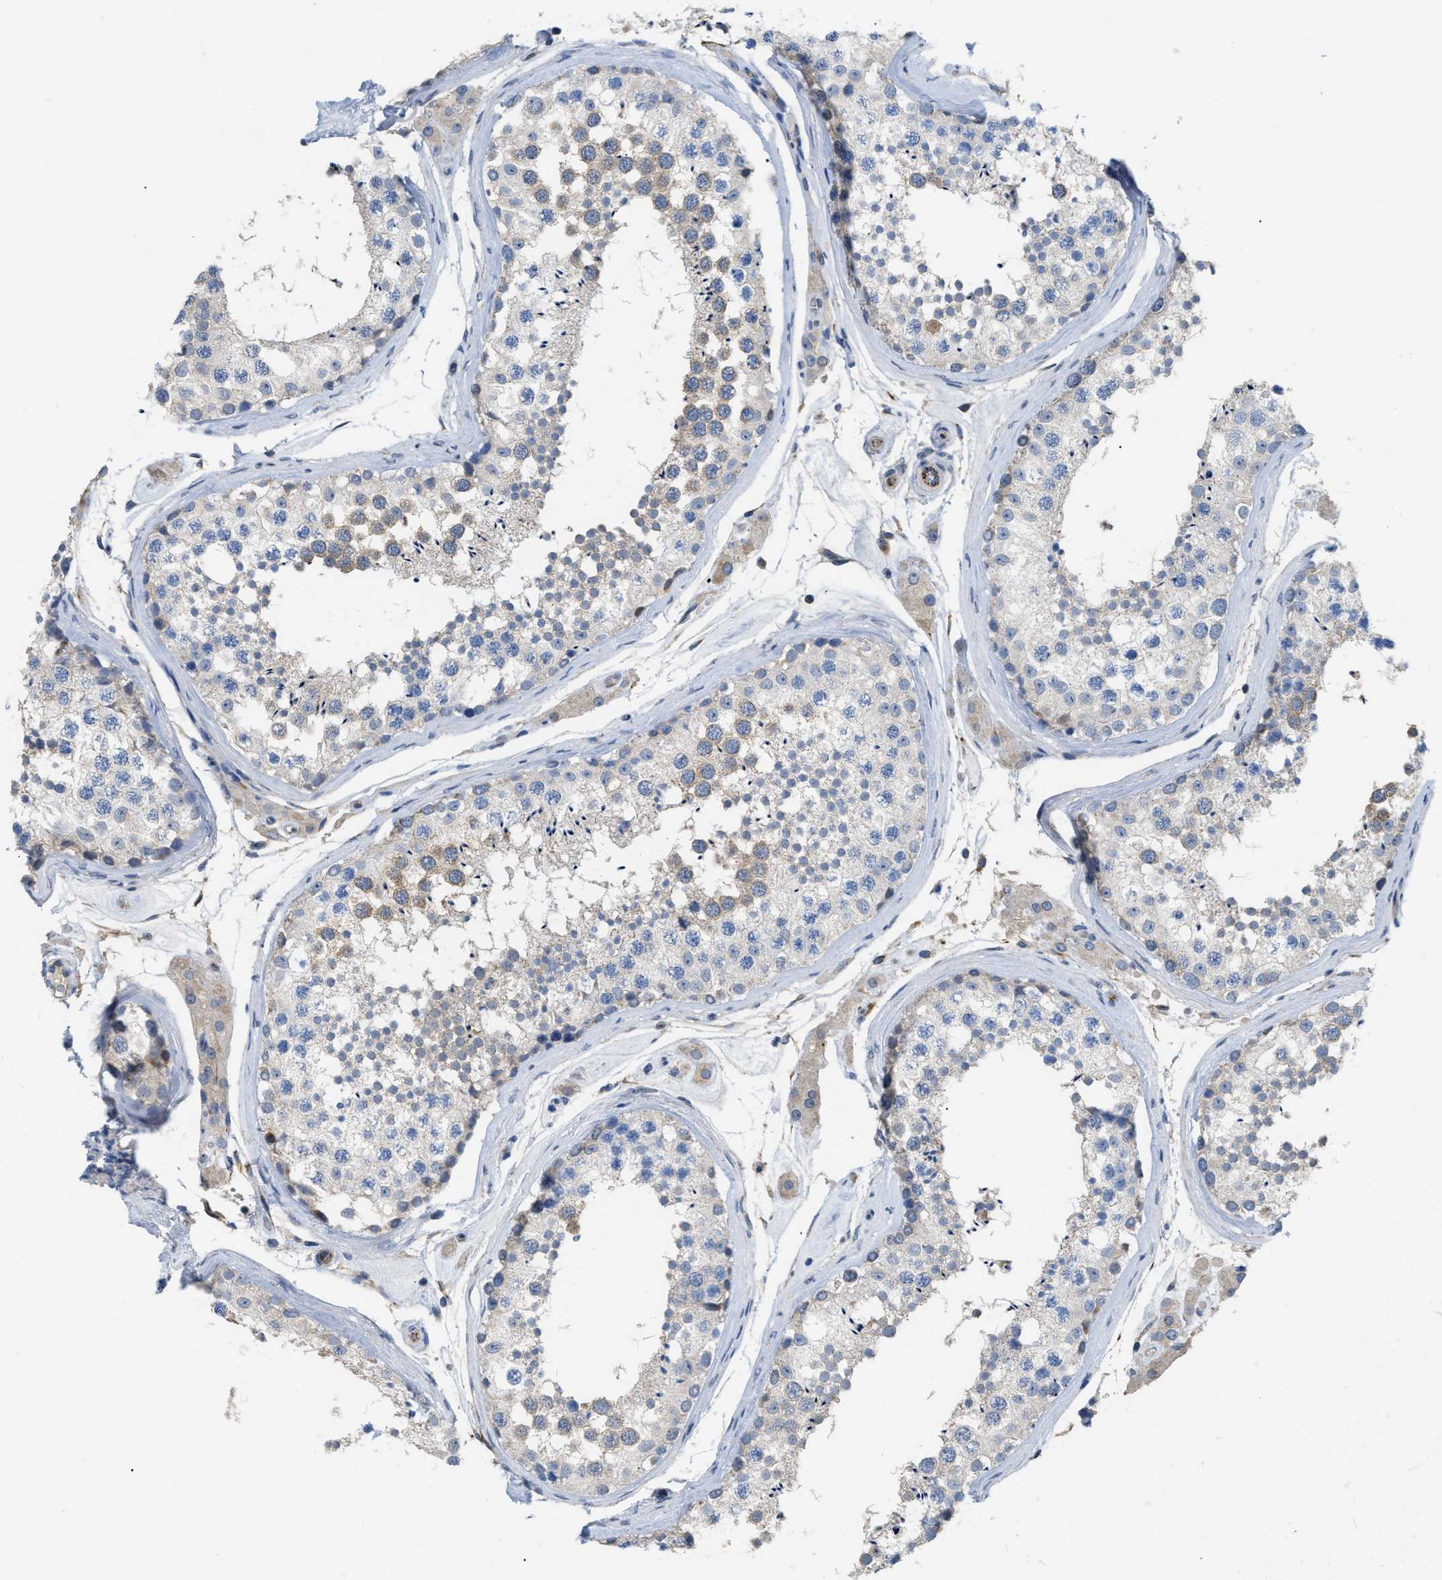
{"staining": {"intensity": "weak", "quantity": "25%-75%", "location": "cytoplasmic/membranous"}, "tissue": "testis", "cell_type": "Cells in seminiferous ducts", "image_type": "normal", "snomed": [{"axis": "morphology", "description": "Normal tissue, NOS"}, {"axis": "topography", "description": "Testis"}], "caption": "Brown immunohistochemical staining in normal testis displays weak cytoplasmic/membranous positivity in approximately 25%-75% of cells in seminiferous ducts. The staining was performed using DAB, with brown indicating positive protein expression. Nuclei are stained blue with hematoxylin.", "gene": "DHX58", "patient": {"sex": "male", "age": 46}}